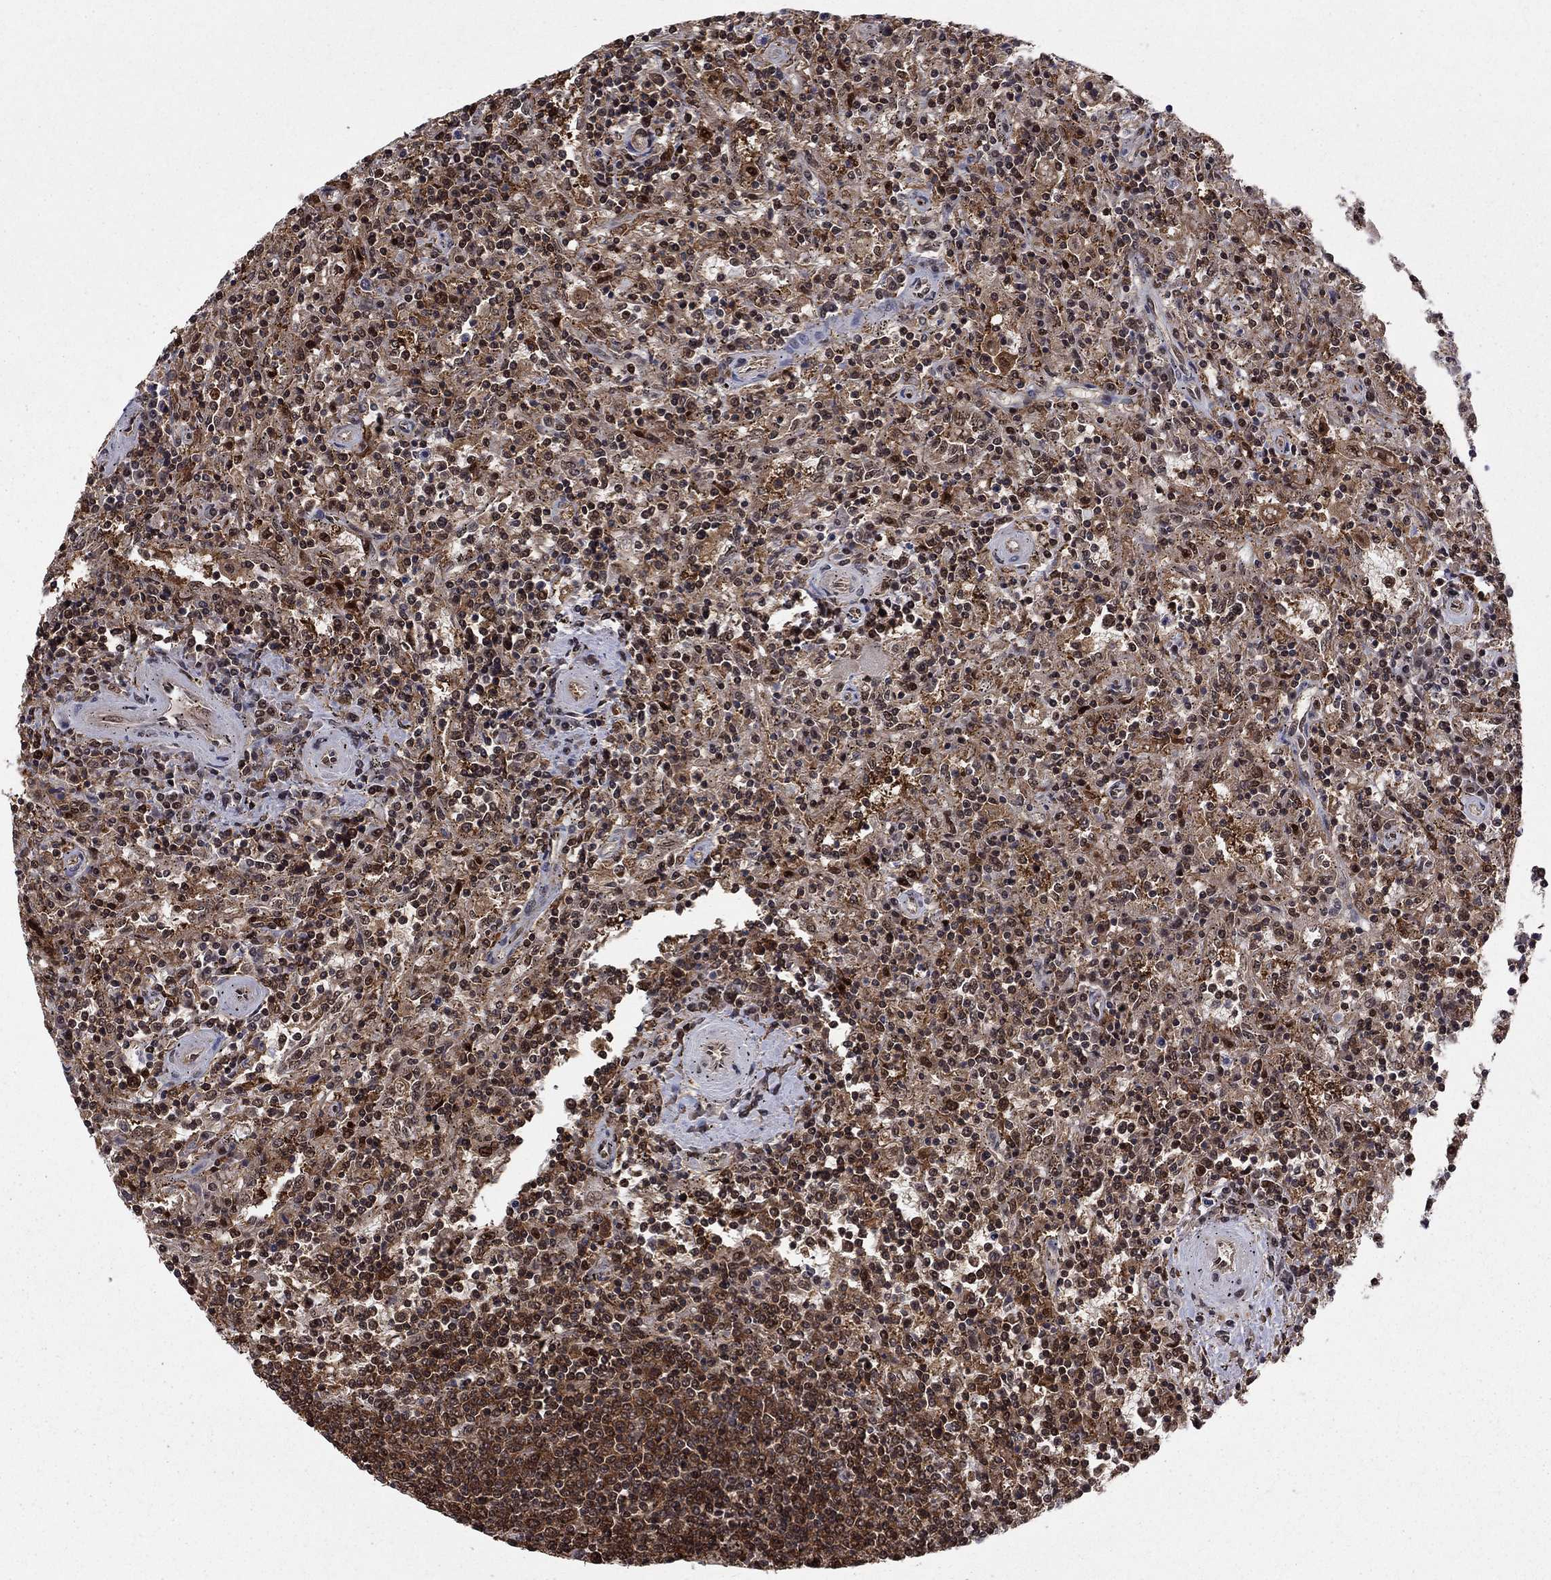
{"staining": {"intensity": "moderate", "quantity": "25%-75%", "location": "cytoplasmic/membranous"}, "tissue": "lymphoma", "cell_type": "Tumor cells", "image_type": "cancer", "snomed": [{"axis": "morphology", "description": "Malignant lymphoma, non-Hodgkin's type, Low grade"}, {"axis": "topography", "description": "Spleen"}], "caption": "This is a photomicrograph of IHC staining of malignant lymphoma, non-Hodgkin's type (low-grade), which shows moderate expression in the cytoplasmic/membranous of tumor cells.", "gene": "PSMD2", "patient": {"sex": "male", "age": 62}}